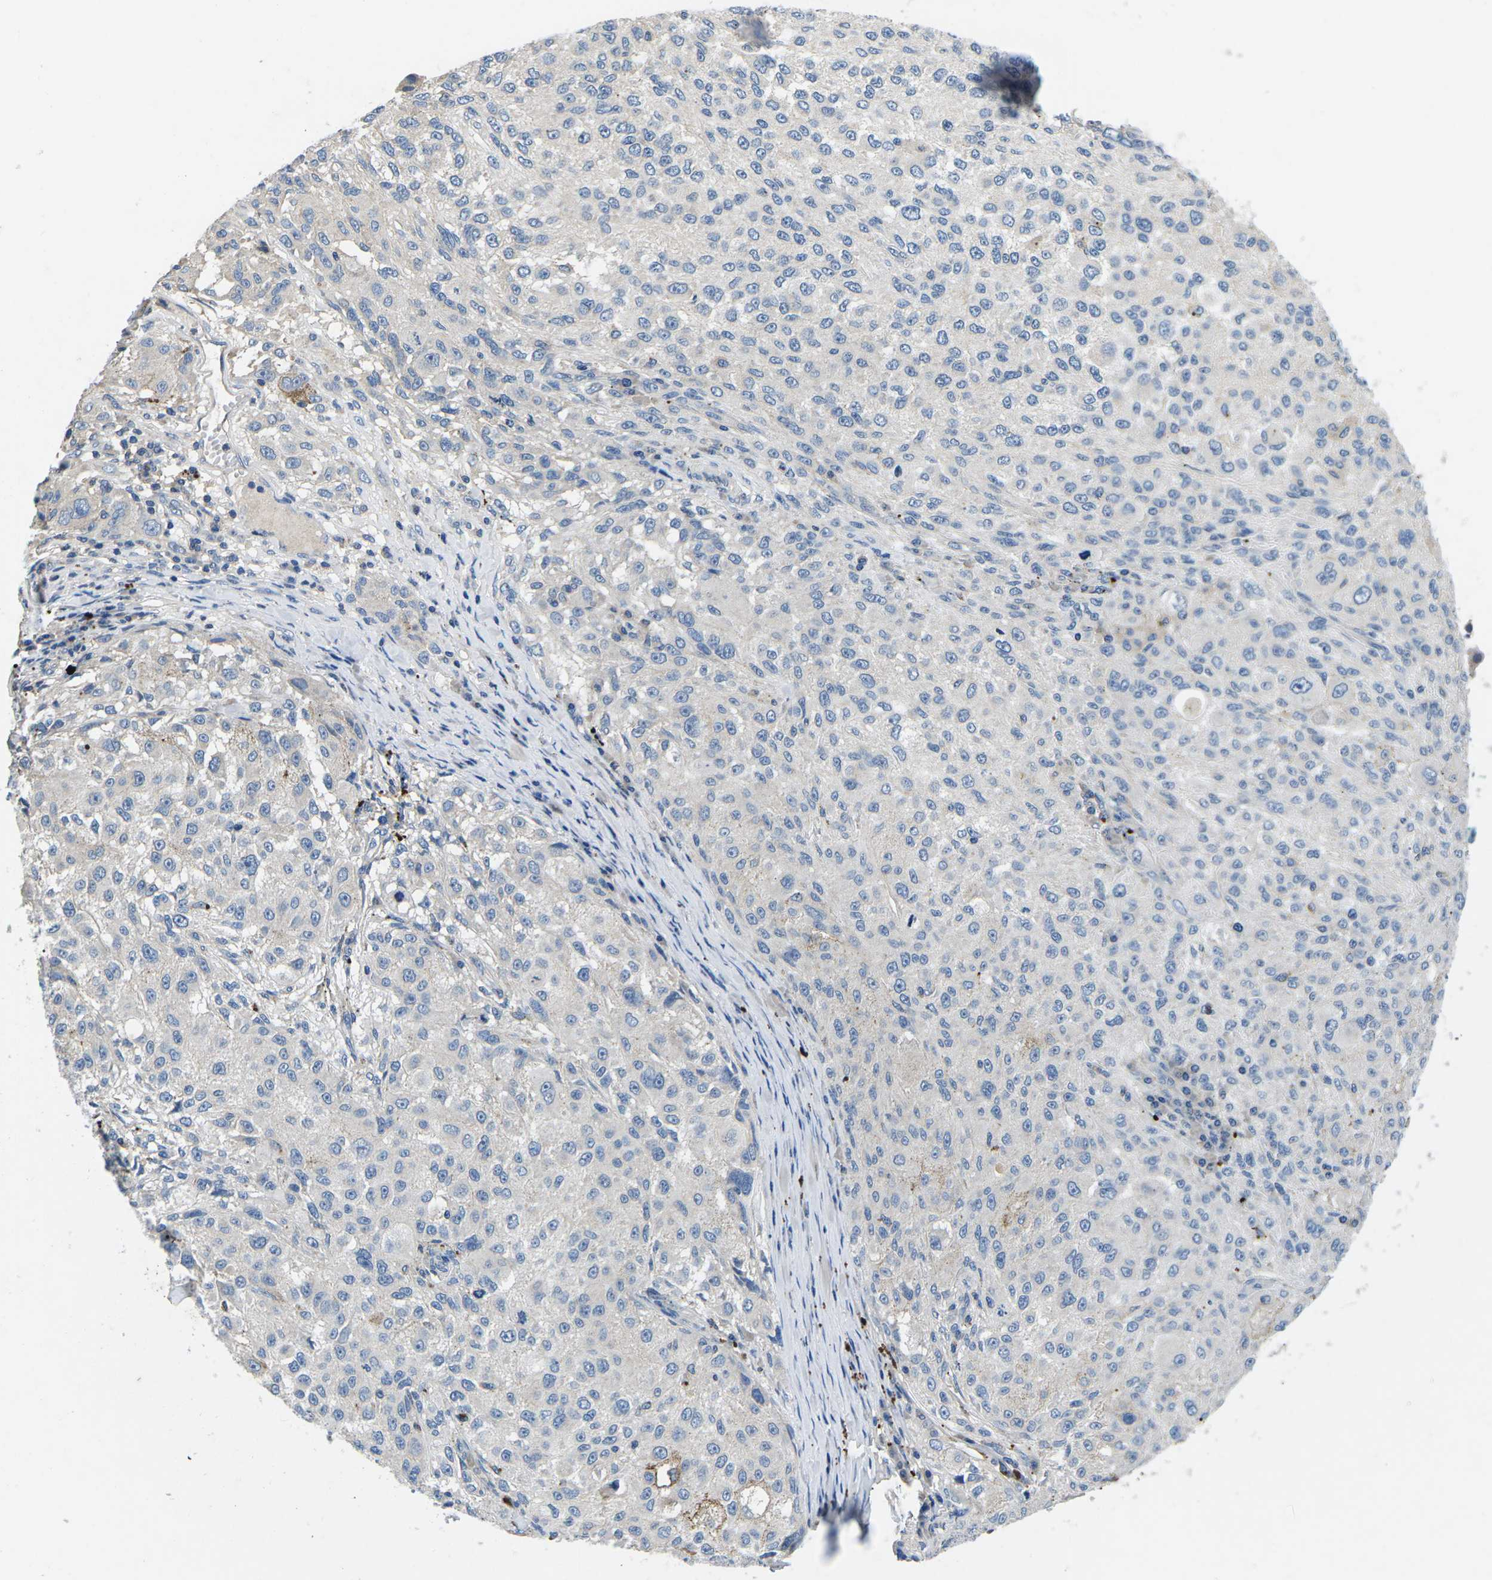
{"staining": {"intensity": "negative", "quantity": "none", "location": "none"}, "tissue": "melanoma", "cell_type": "Tumor cells", "image_type": "cancer", "snomed": [{"axis": "morphology", "description": "Necrosis, NOS"}, {"axis": "morphology", "description": "Malignant melanoma, NOS"}, {"axis": "topography", "description": "Skin"}], "caption": "A micrograph of human melanoma is negative for staining in tumor cells.", "gene": "PDCD6IP", "patient": {"sex": "female", "age": 87}}